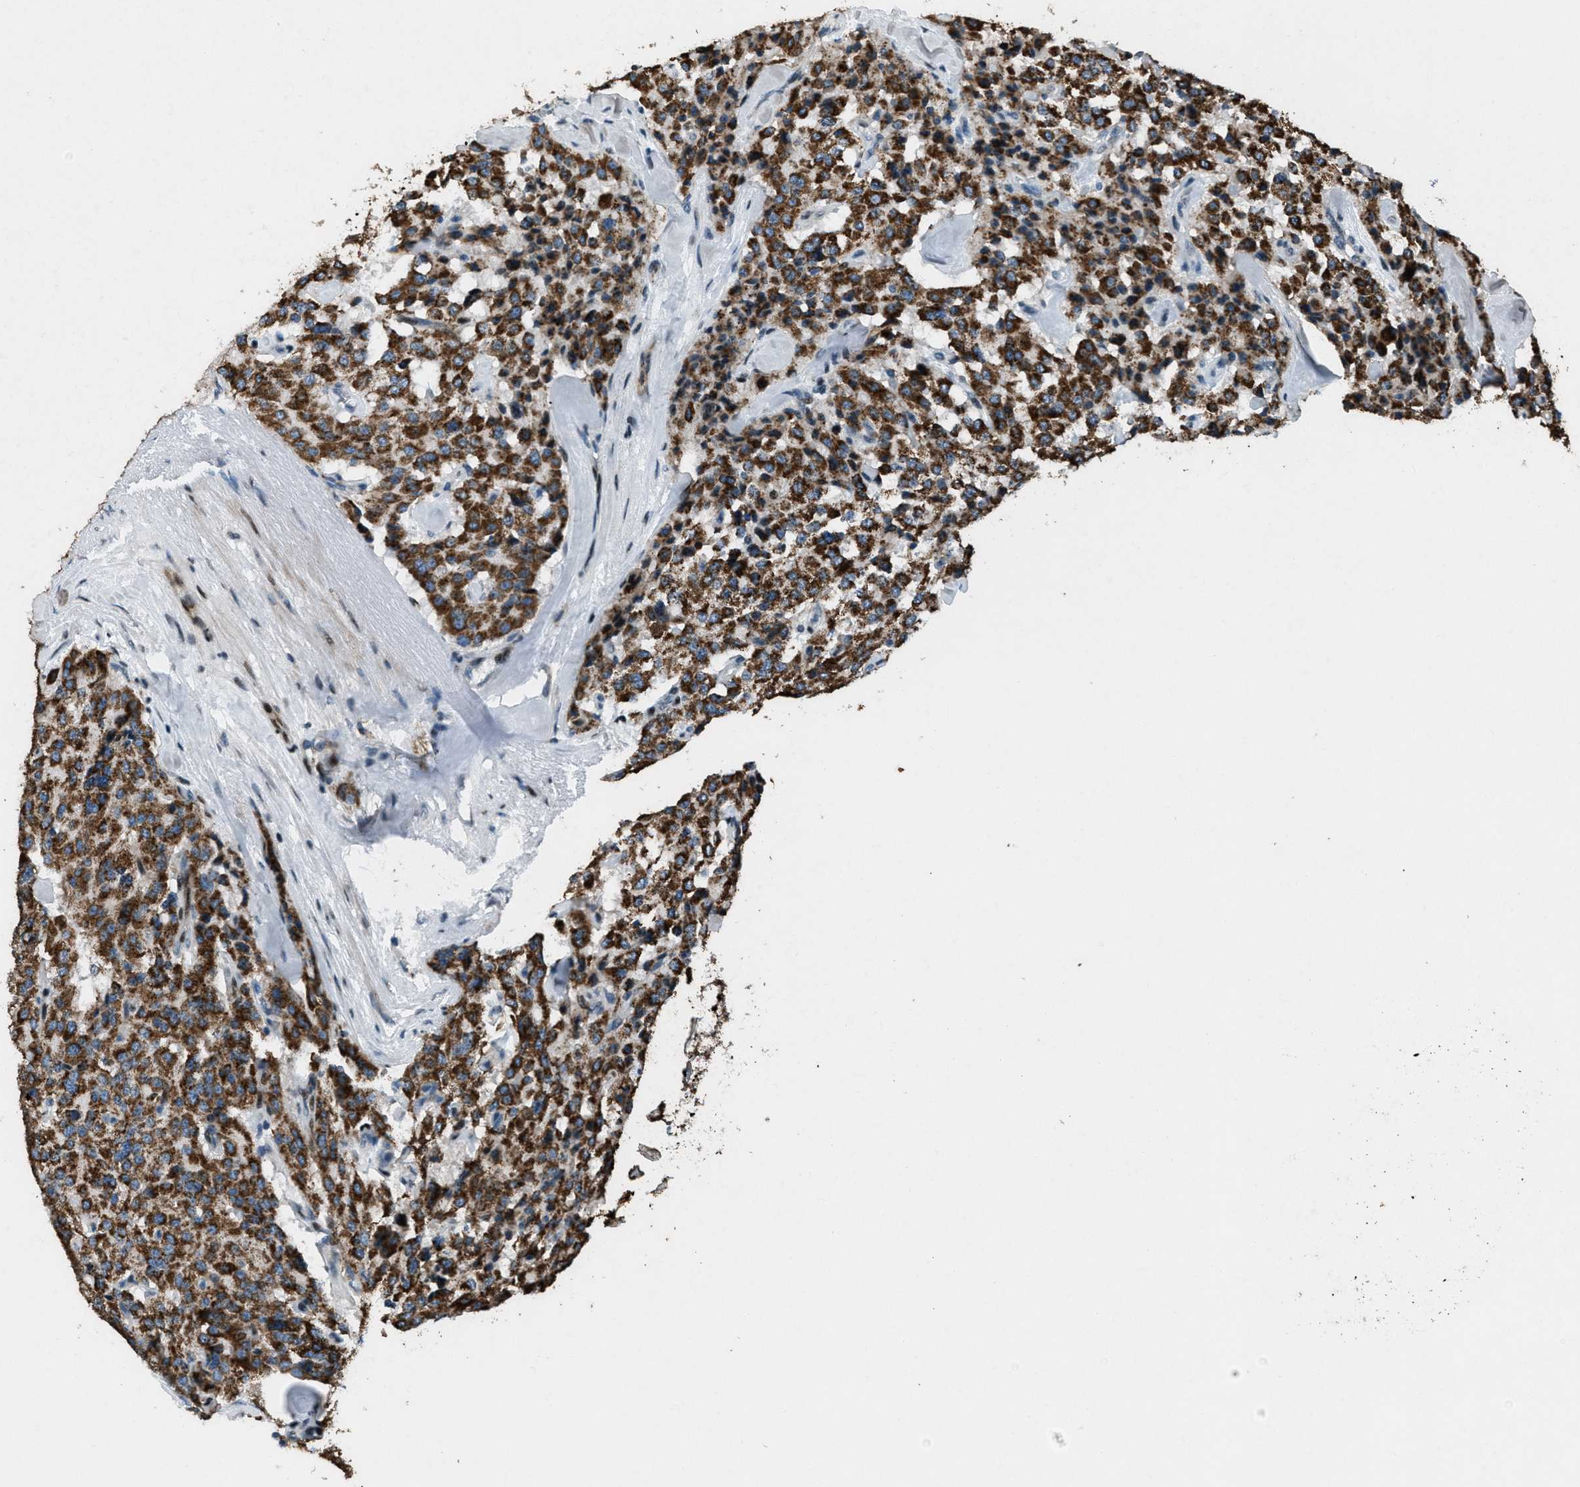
{"staining": {"intensity": "strong", "quantity": ">75%", "location": "cytoplasmic/membranous"}, "tissue": "carcinoid", "cell_type": "Tumor cells", "image_type": "cancer", "snomed": [{"axis": "morphology", "description": "Carcinoid, malignant, NOS"}, {"axis": "topography", "description": "Lung"}], "caption": "Carcinoid (malignant) was stained to show a protein in brown. There is high levels of strong cytoplasmic/membranous positivity in about >75% of tumor cells. Using DAB (brown) and hematoxylin (blue) stains, captured at high magnification using brightfield microscopy.", "gene": "GPC6", "patient": {"sex": "male", "age": 30}}